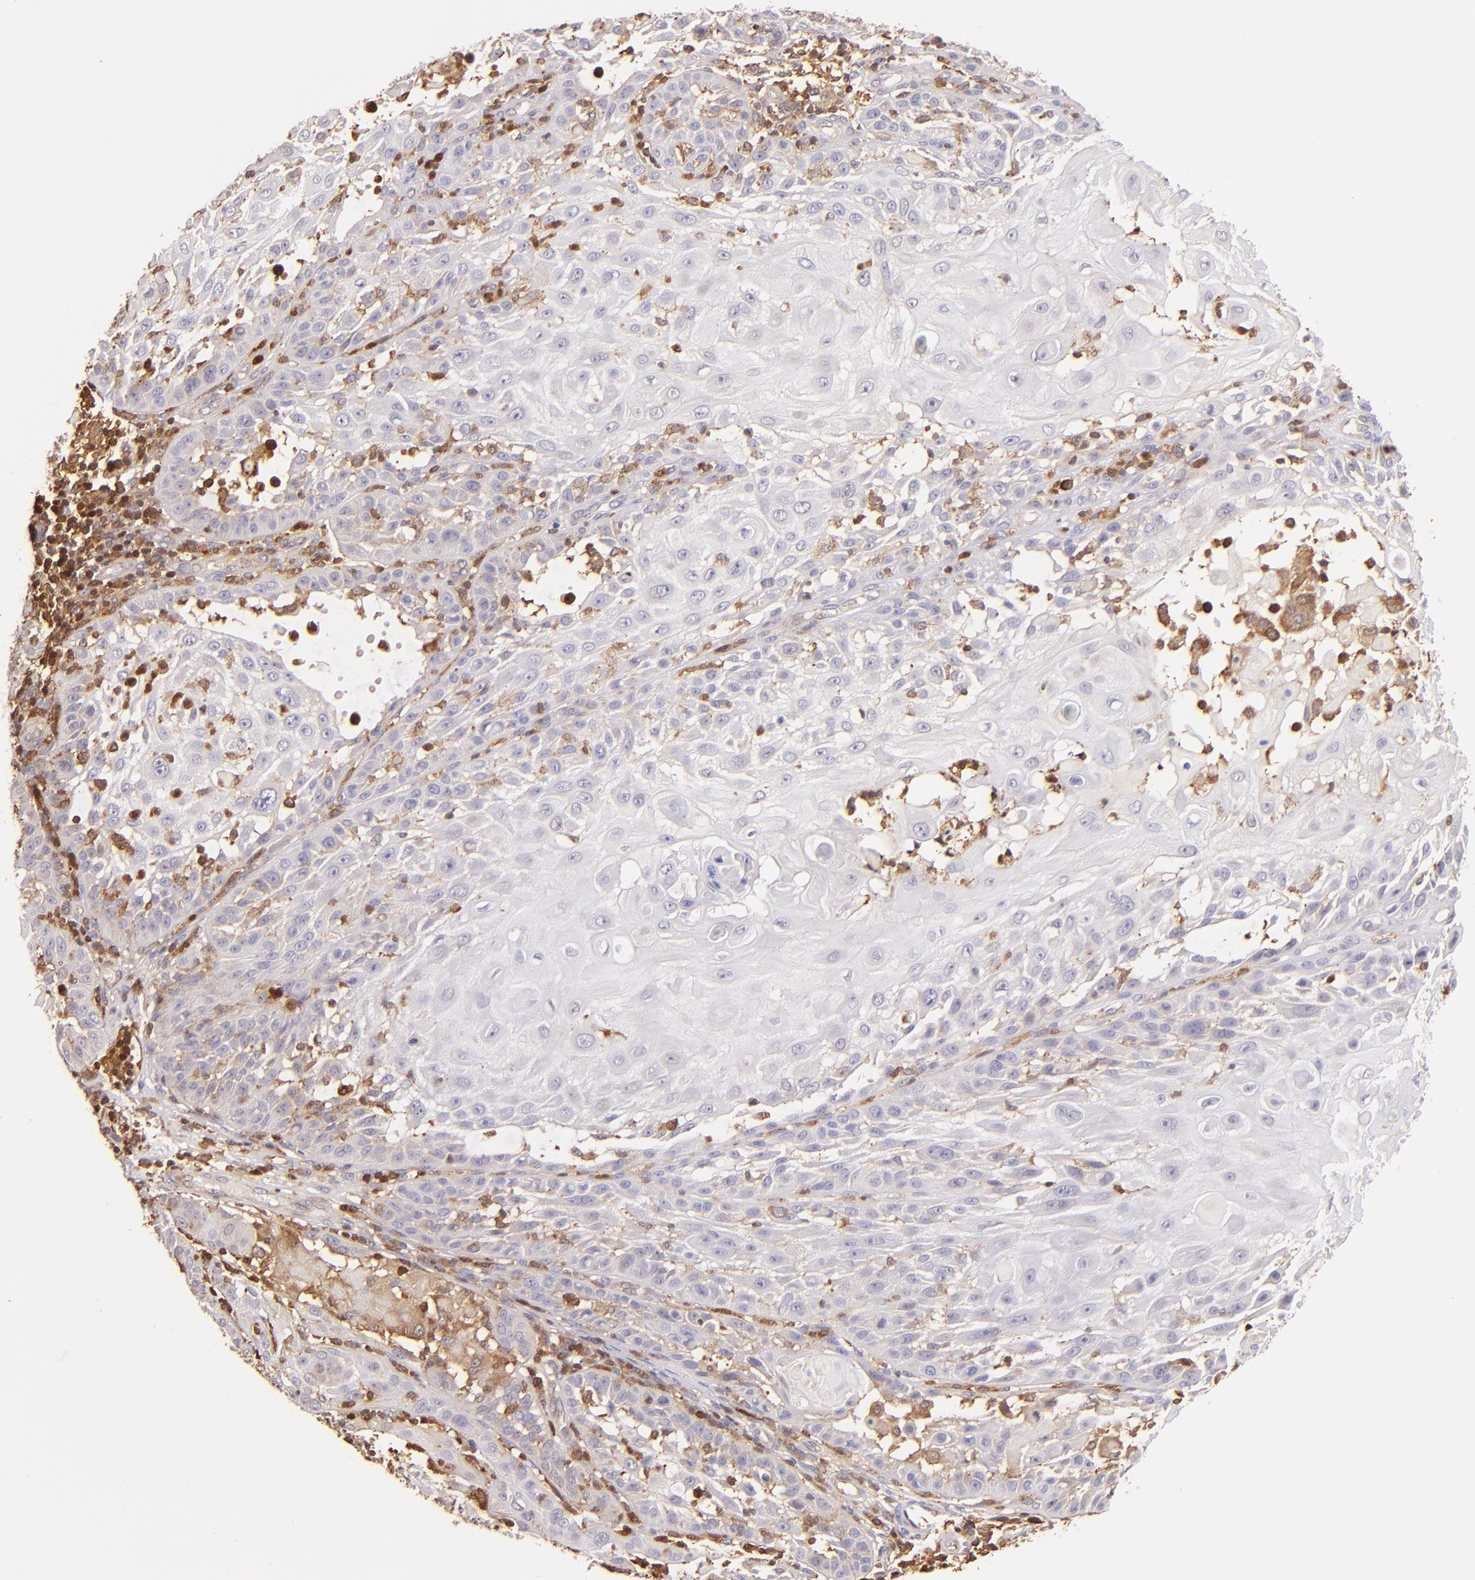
{"staining": {"intensity": "negative", "quantity": "none", "location": "none"}, "tissue": "skin cancer", "cell_type": "Tumor cells", "image_type": "cancer", "snomed": [{"axis": "morphology", "description": "Squamous cell carcinoma, NOS"}, {"axis": "topography", "description": "Skin"}], "caption": "IHC micrograph of neoplastic tissue: human squamous cell carcinoma (skin) stained with DAB (3,3'-diaminobenzidine) shows no significant protein staining in tumor cells.", "gene": "BTK", "patient": {"sex": "female", "age": 89}}